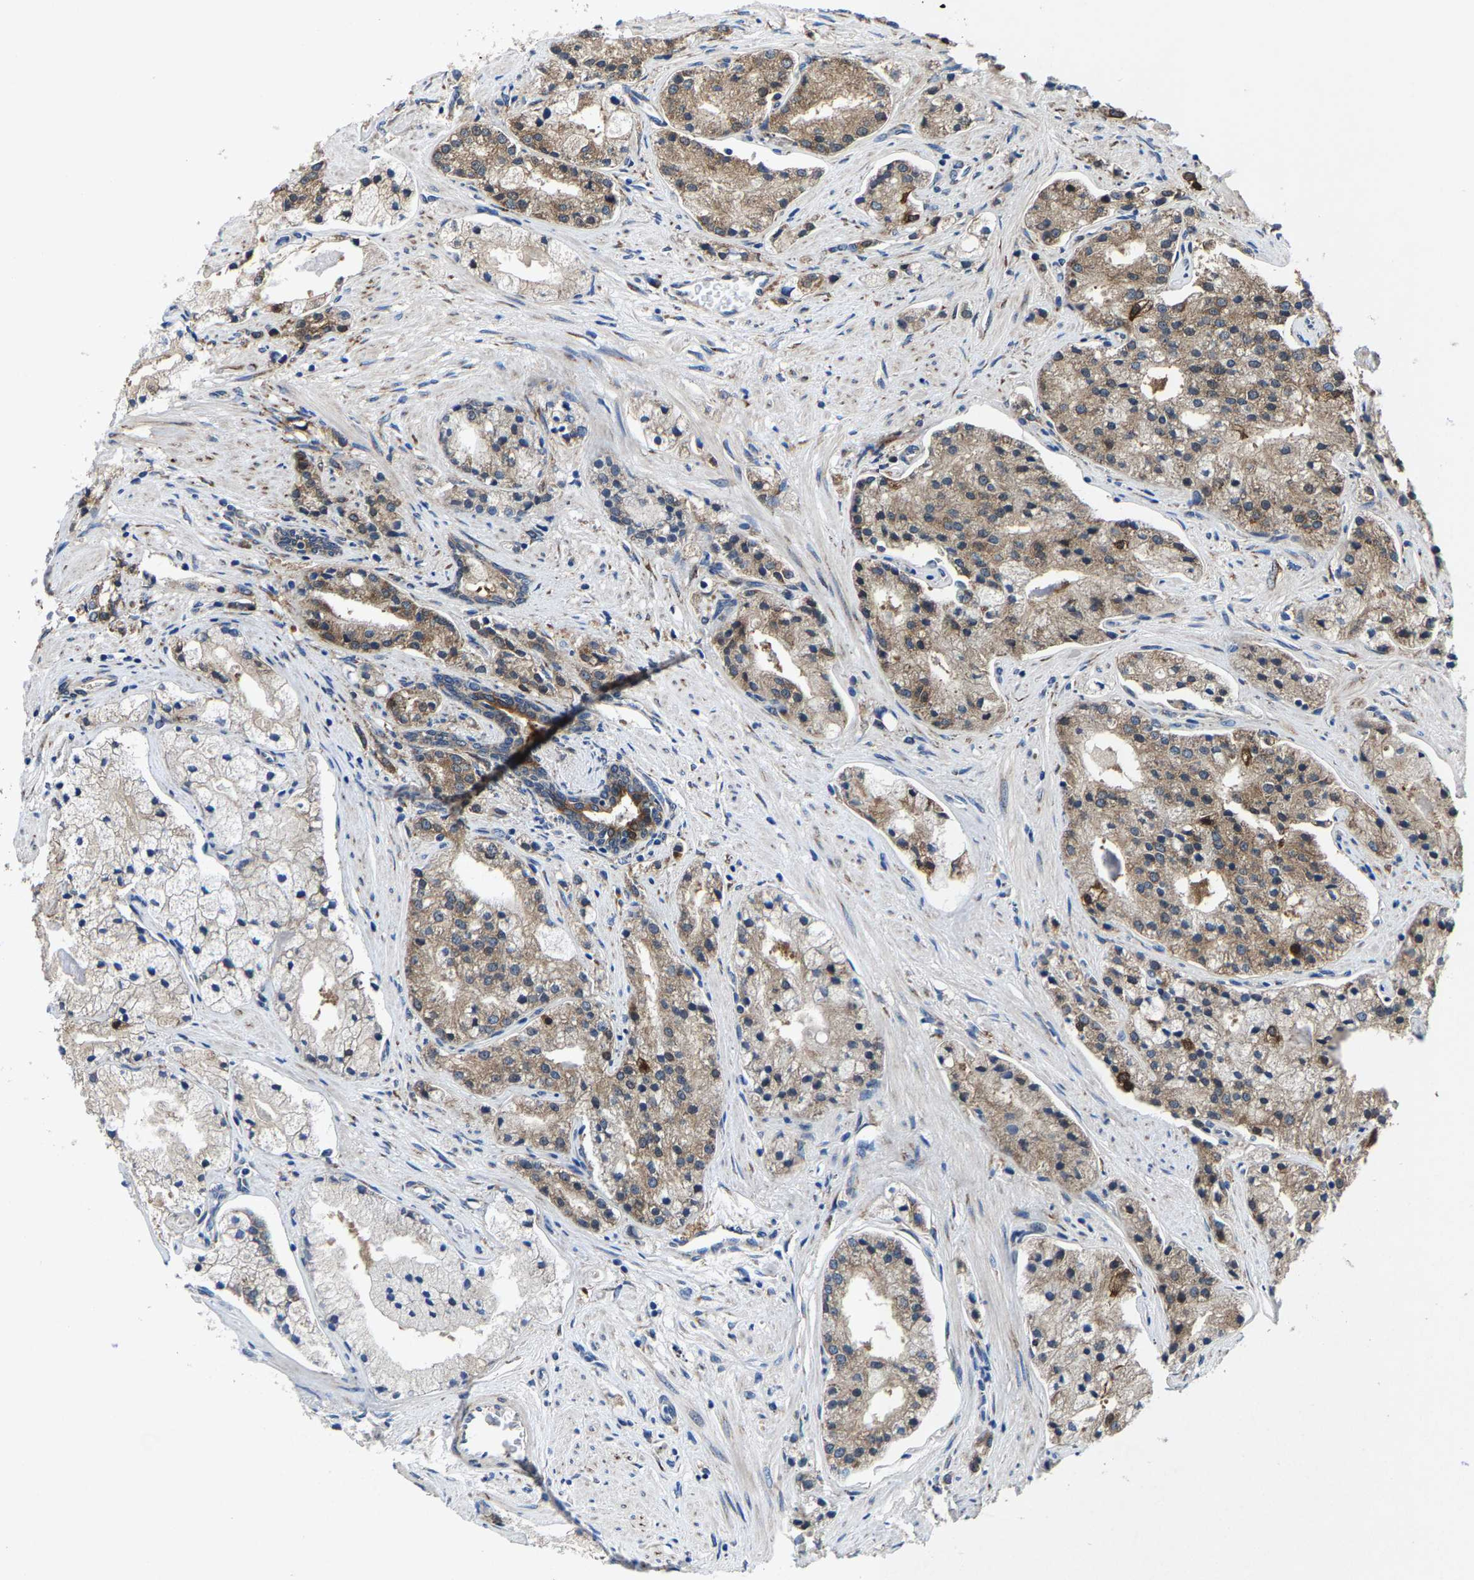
{"staining": {"intensity": "weak", "quantity": ">75%", "location": "cytoplasmic/membranous"}, "tissue": "prostate cancer", "cell_type": "Tumor cells", "image_type": "cancer", "snomed": [{"axis": "morphology", "description": "Adenocarcinoma, High grade"}, {"axis": "topography", "description": "Prostate"}], "caption": "Immunohistochemical staining of human prostate cancer exhibits weak cytoplasmic/membranous protein positivity in approximately >75% of tumor cells.", "gene": "PDP1", "patient": {"sex": "male", "age": 50}}